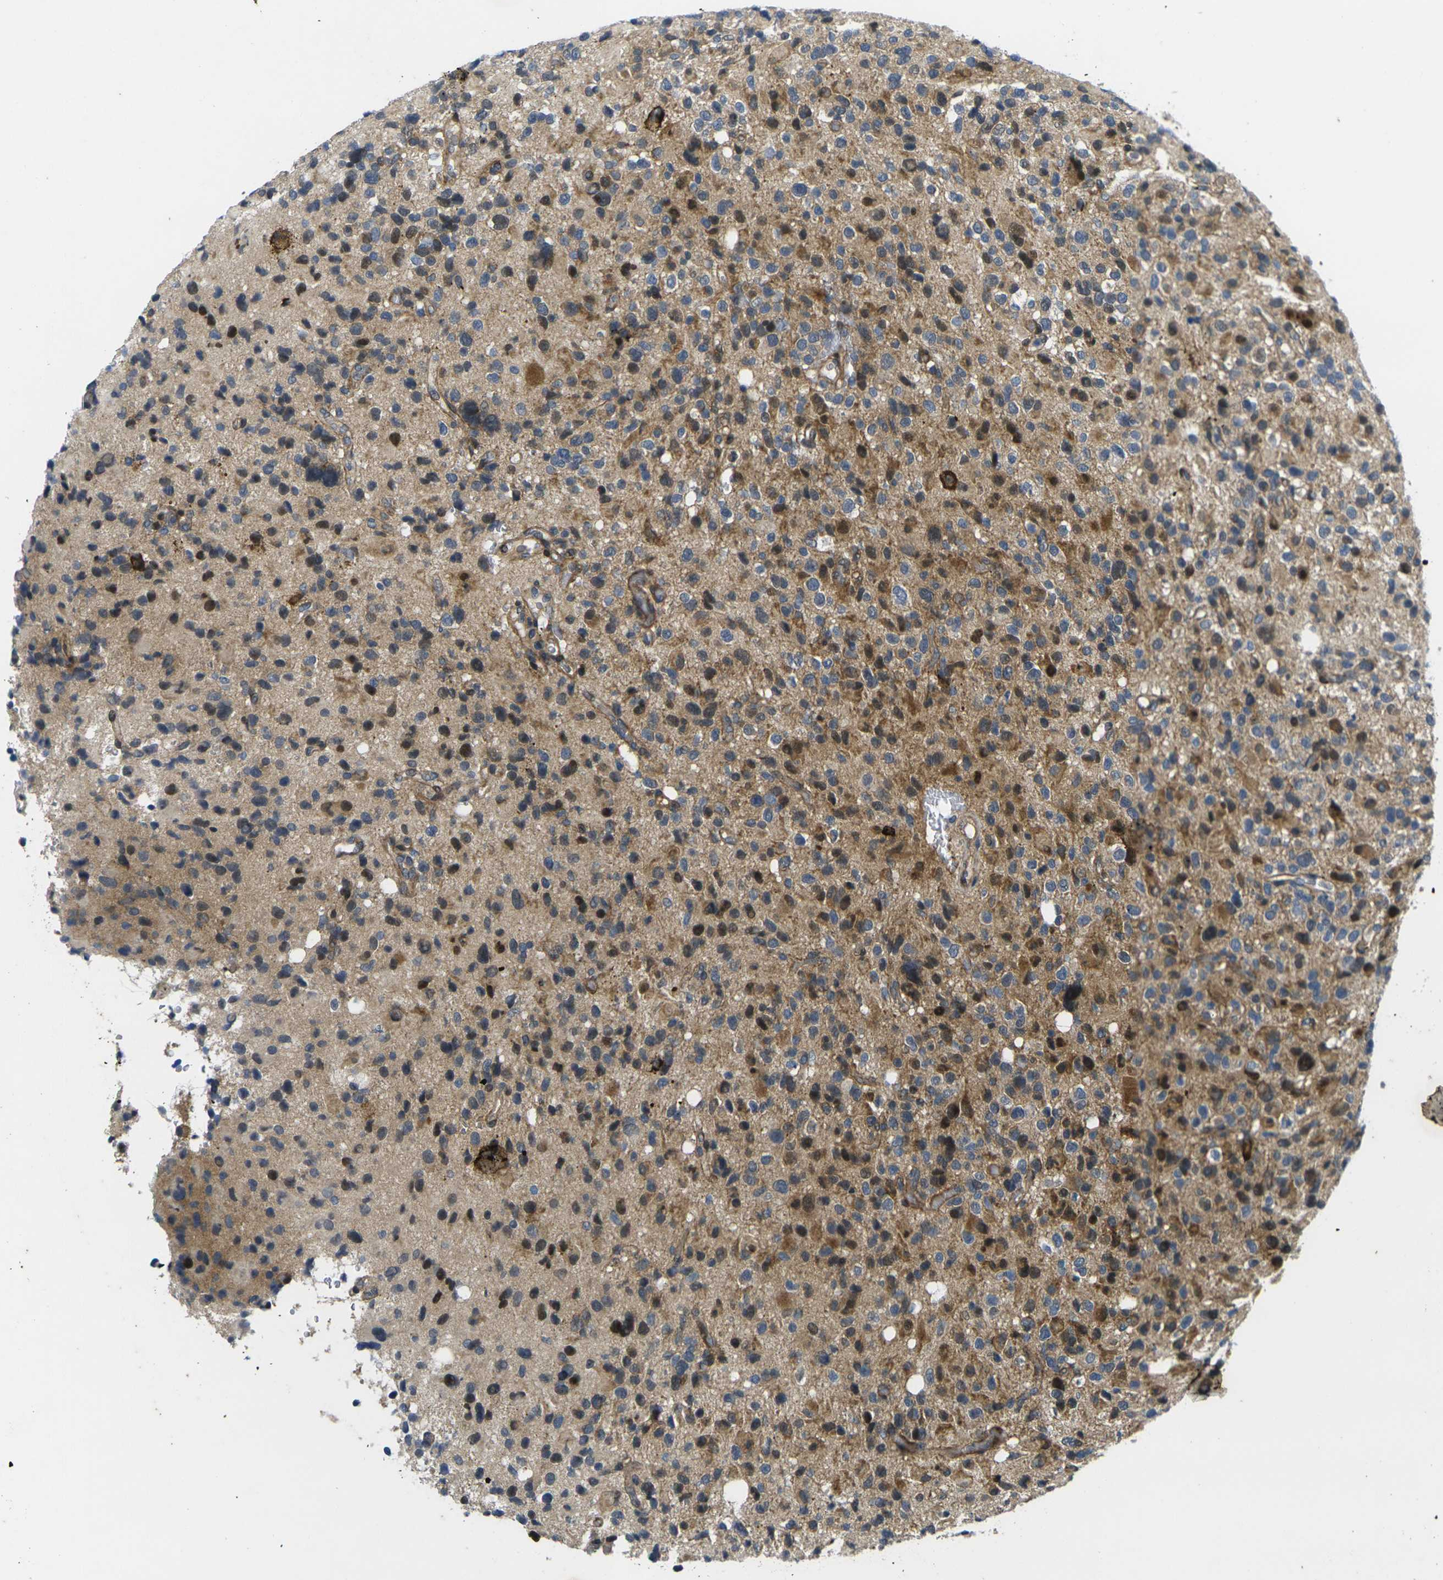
{"staining": {"intensity": "moderate", "quantity": "25%-75%", "location": "cytoplasmic/membranous,nuclear"}, "tissue": "glioma", "cell_type": "Tumor cells", "image_type": "cancer", "snomed": [{"axis": "morphology", "description": "Glioma, malignant, High grade"}, {"axis": "topography", "description": "Brain"}], "caption": "An image of human high-grade glioma (malignant) stained for a protein shows moderate cytoplasmic/membranous and nuclear brown staining in tumor cells.", "gene": "ROBO2", "patient": {"sex": "male", "age": 48}}